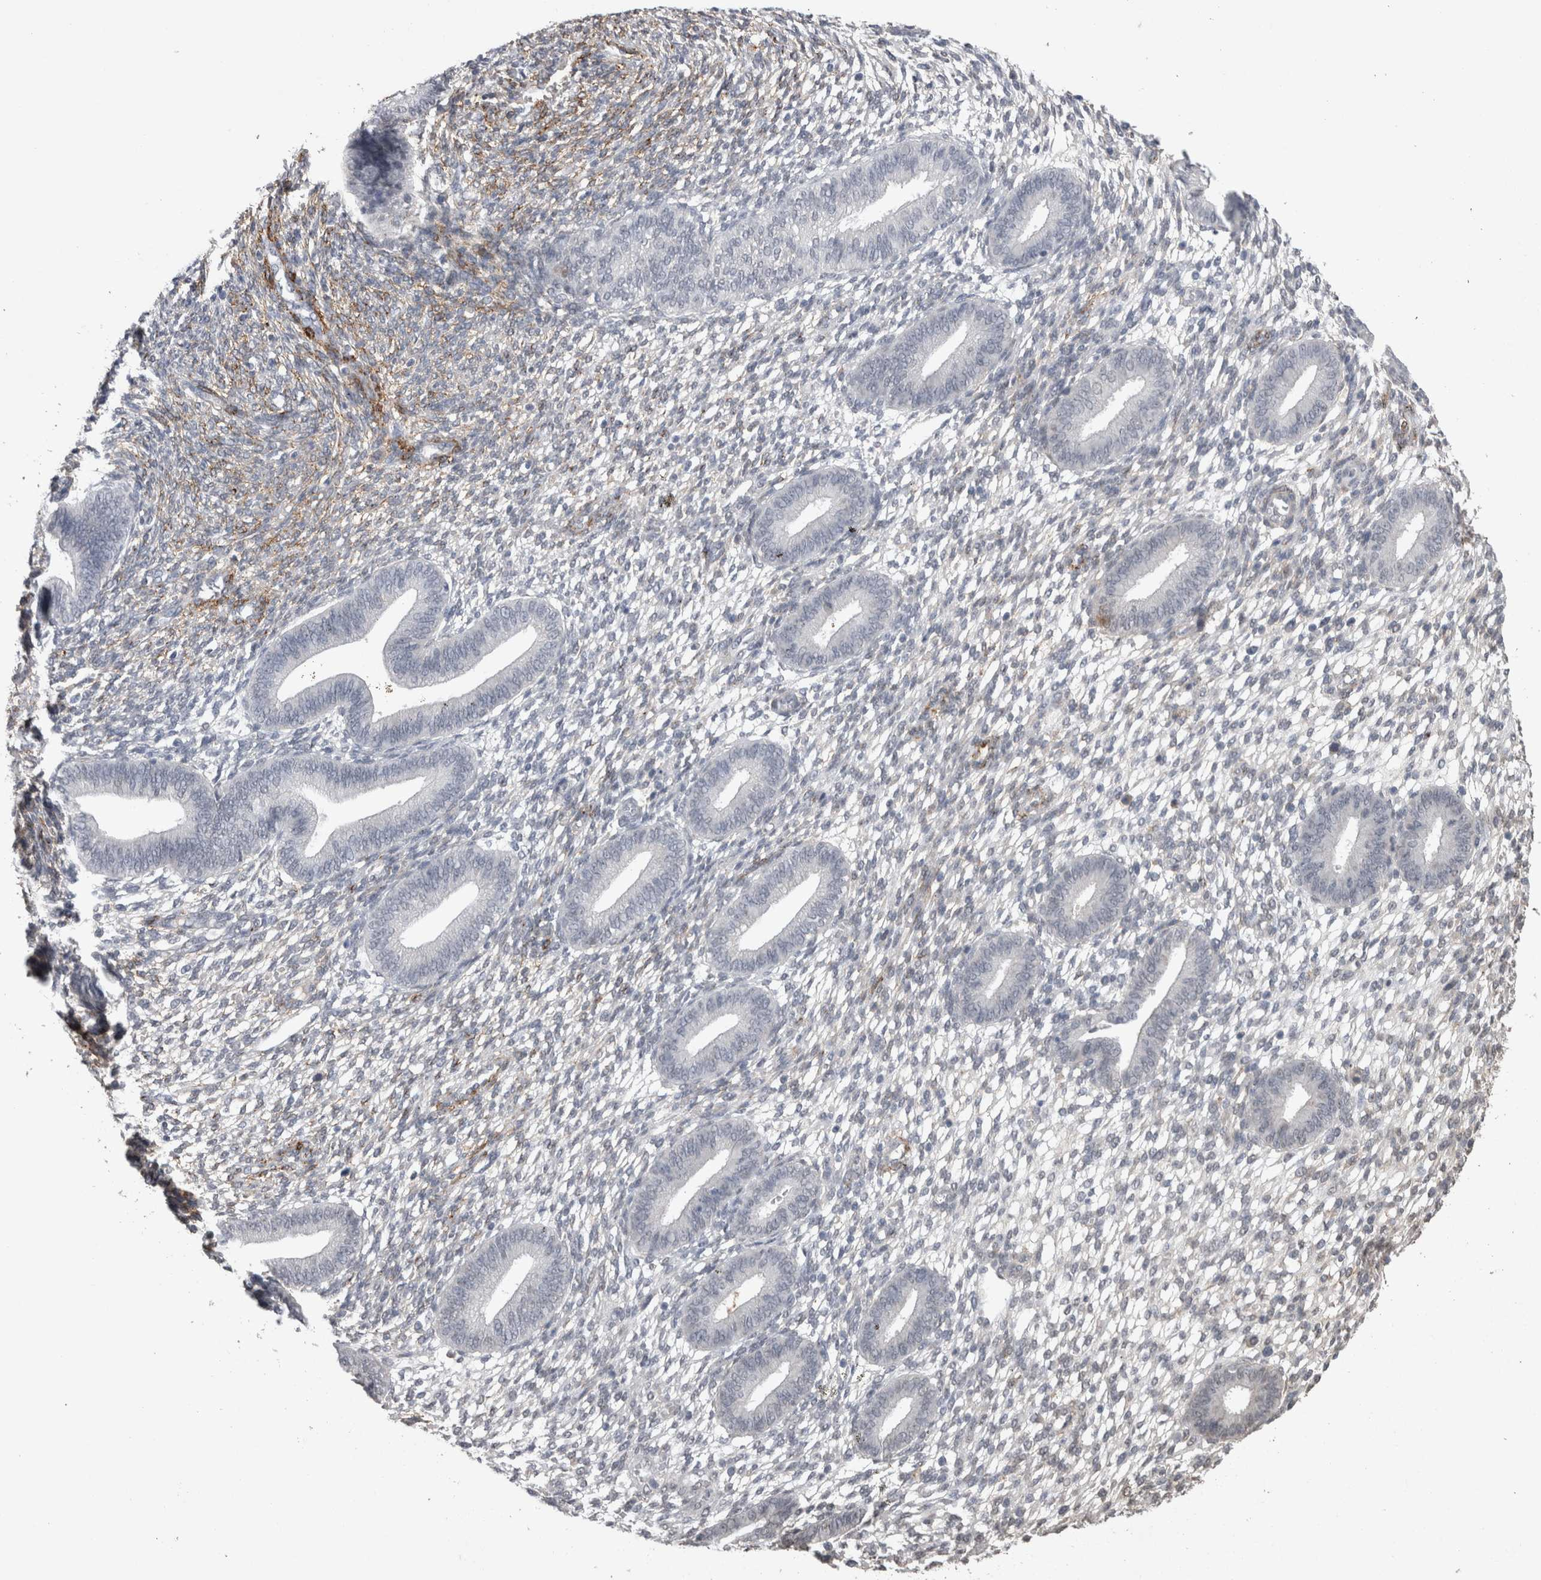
{"staining": {"intensity": "negative", "quantity": "none", "location": "none"}, "tissue": "endometrium", "cell_type": "Cells in endometrial stroma", "image_type": "normal", "snomed": [{"axis": "morphology", "description": "Normal tissue, NOS"}, {"axis": "topography", "description": "Endometrium"}], "caption": "High power microscopy histopathology image of an IHC micrograph of normal endometrium, revealing no significant expression in cells in endometrial stroma. Nuclei are stained in blue.", "gene": "CDH13", "patient": {"sex": "female", "age": 46}}